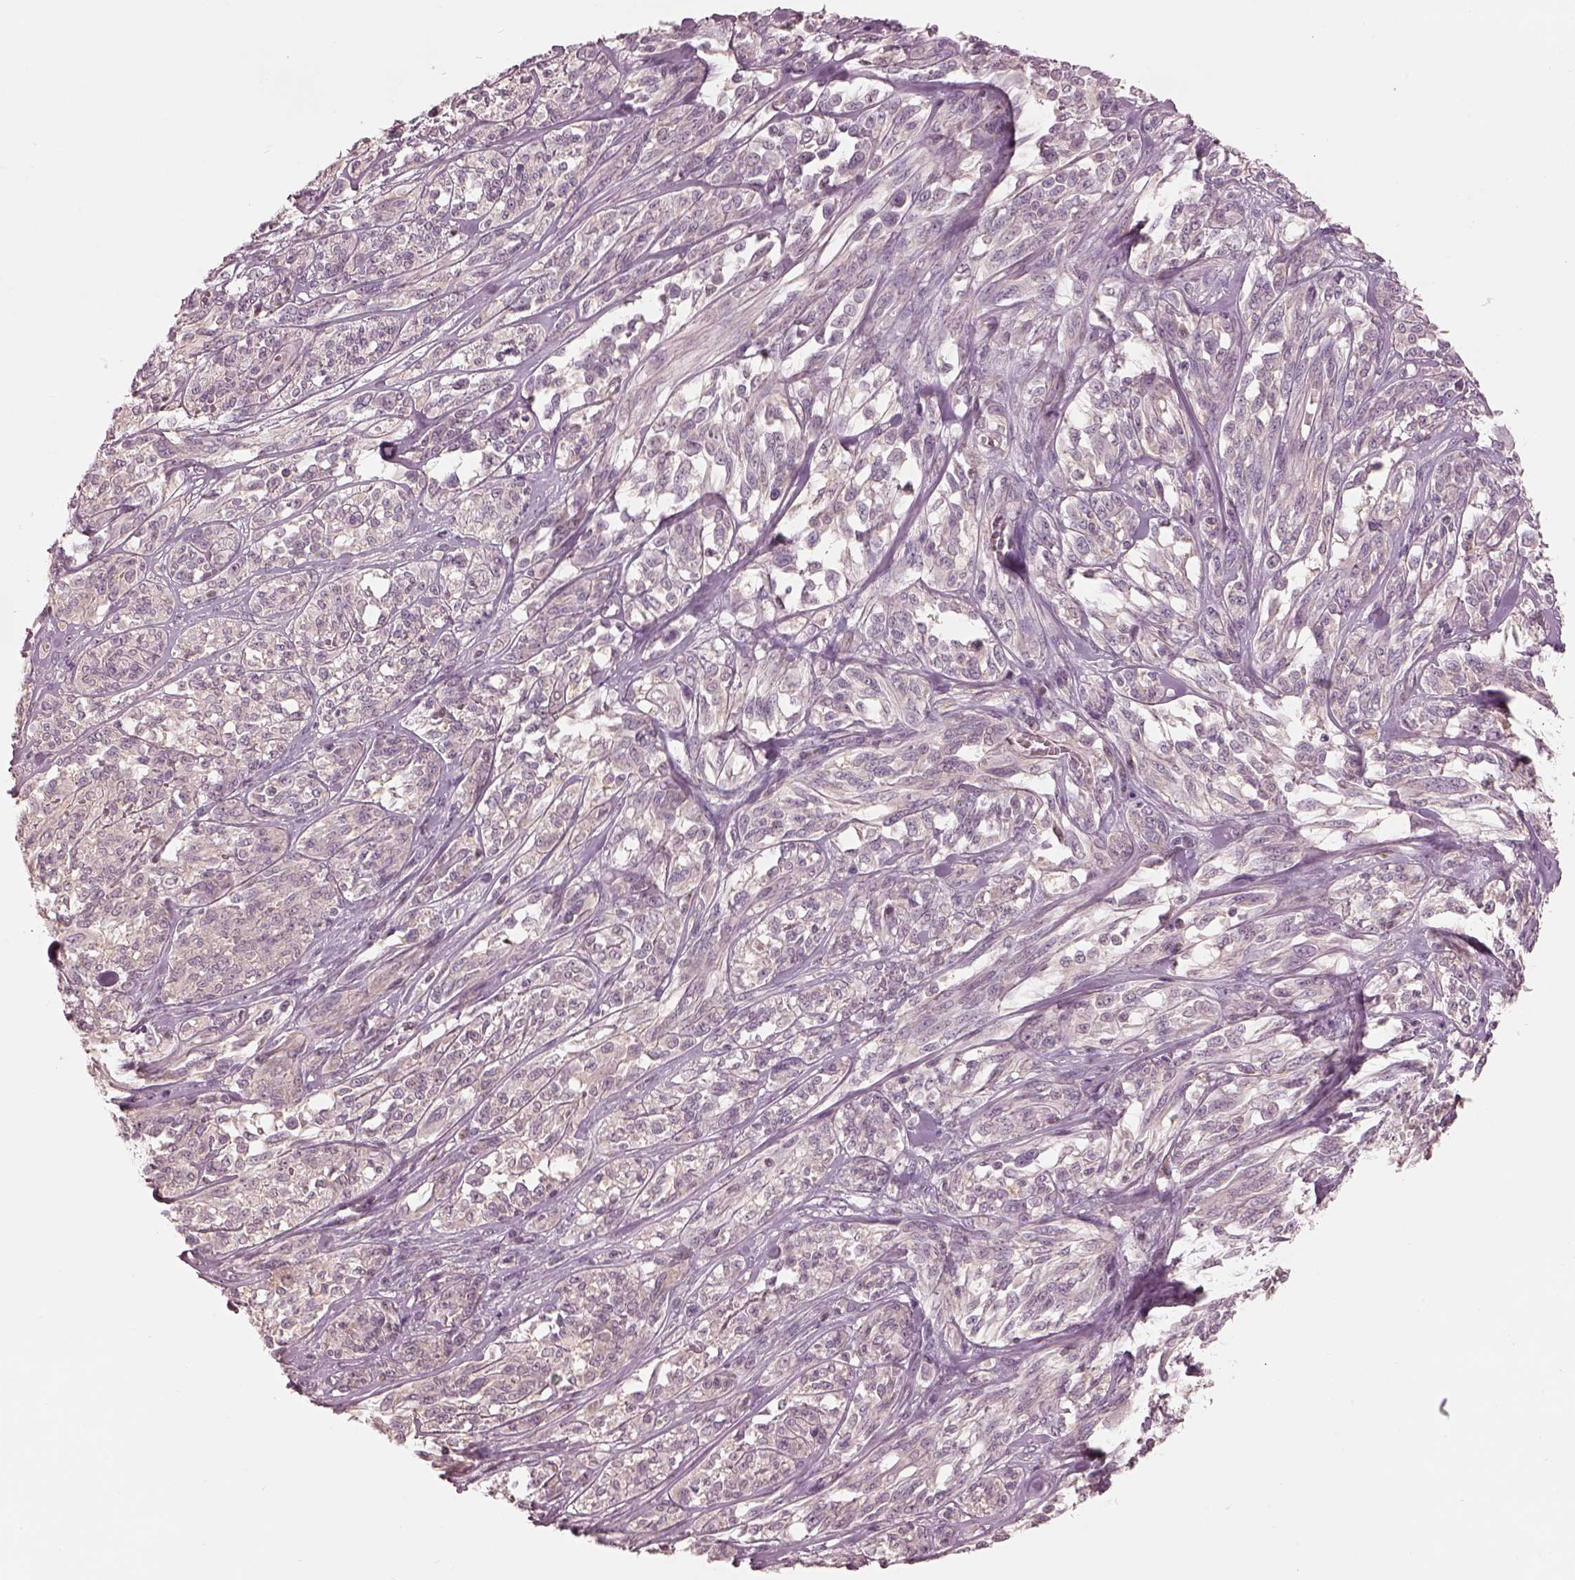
{"staining": {"intensity": "negative", "quantity": "none", "location": "none"}, "tissue": "melanoma", "cell_type": "Tumor cells", "image_type": "cancer", "snomed": [{"axis": "morphology", "description": "Malignant melanoma, NOS"}, {"axis": "topography", "description": "Skin"}], "caption": "Melanoma was stained to show a protein in brown. There is no significant positivity in tumor cells.", "gene": "PRKACG", "patient": {"sex": "female", "age": 91}}